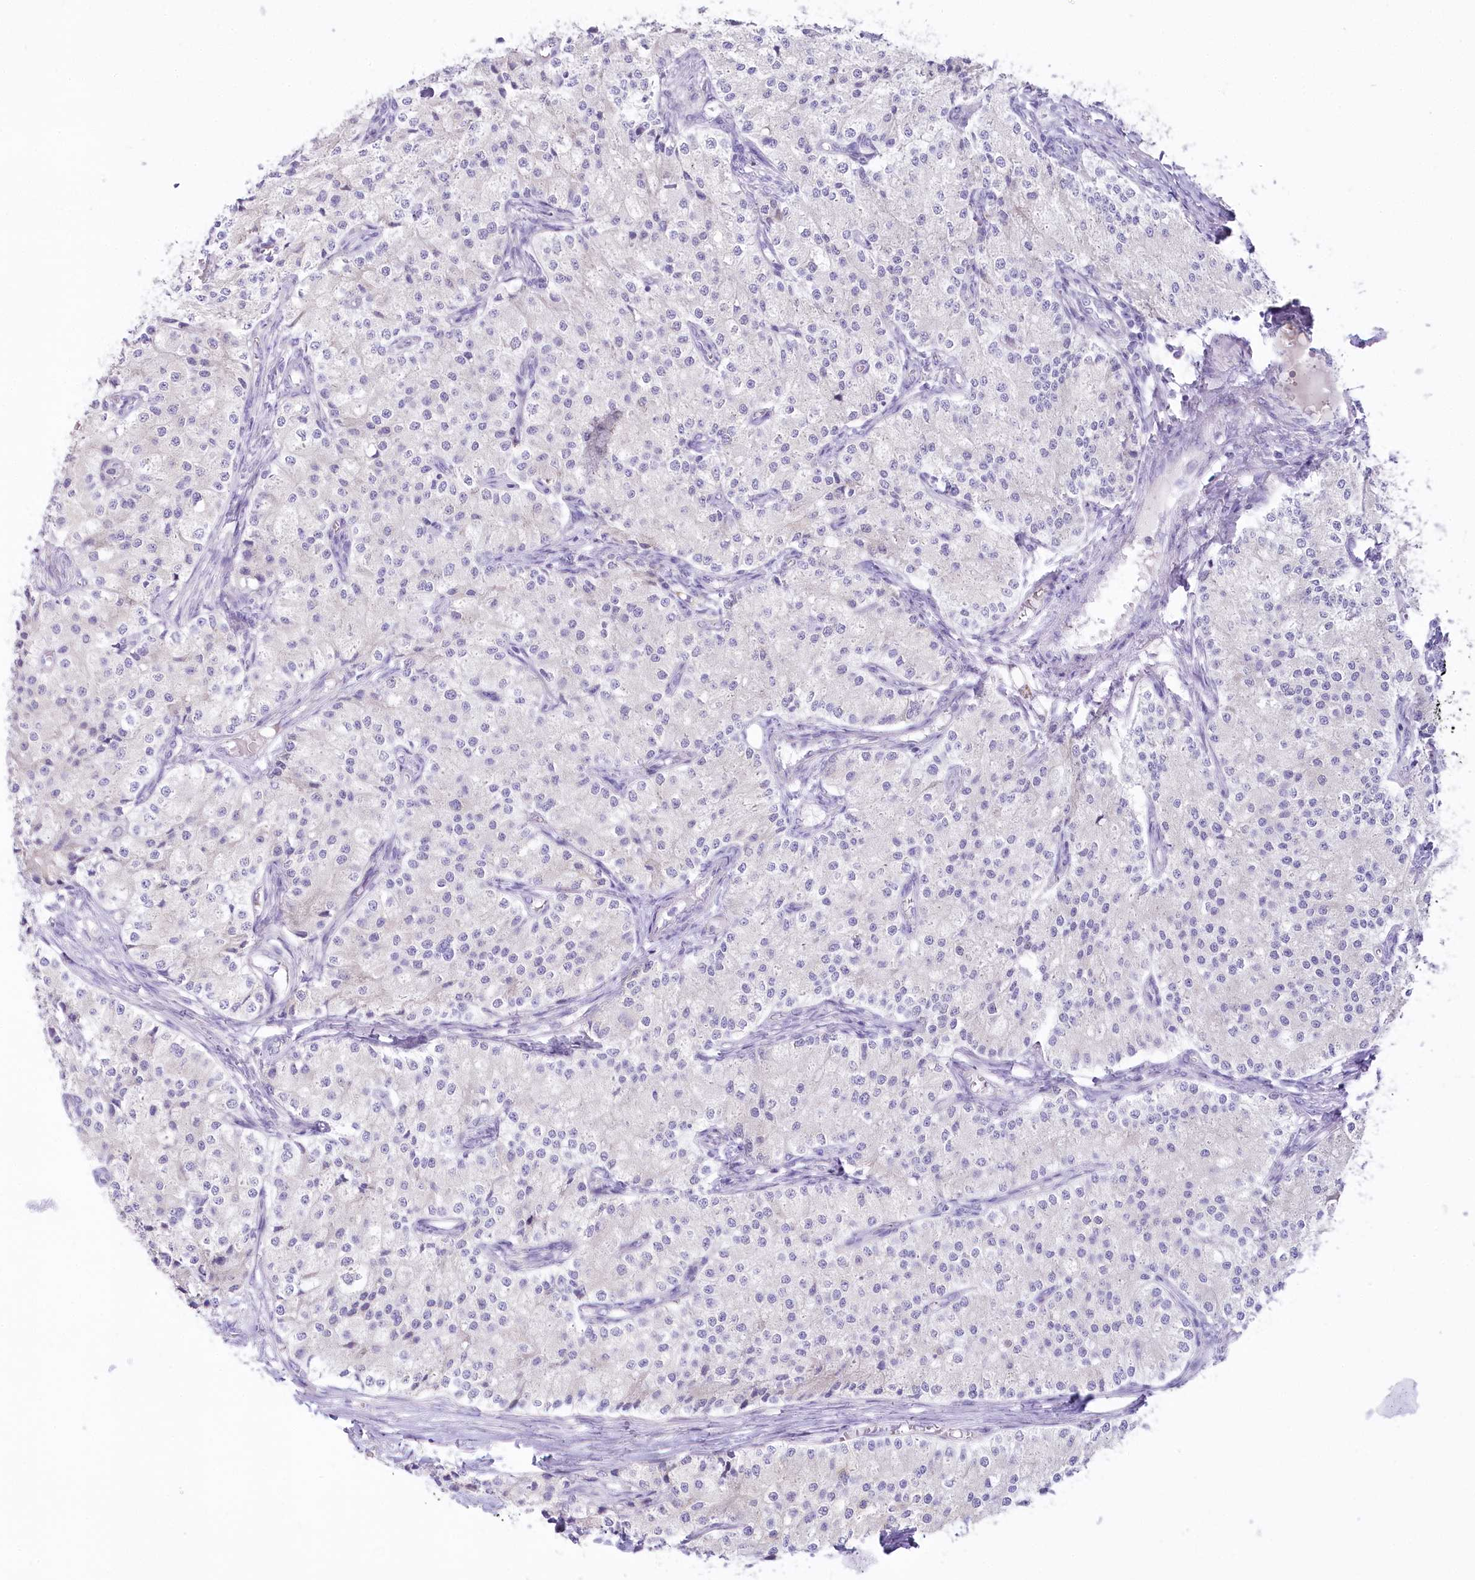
{"staining": {"intensity": "negative", "quantity": "none", "location": "none"}, "tissue": "carcinoid", "cell_type": "Tumor cells", "image_type": "cancer", "snomed": [{"axis": "morphology", "description": "Carcinoid, malignant, NOS"}, {"axis": "topography", "description": "Colon"}], "caption": "Immunohistochemistry (IHC) micrograph of neoplastic tissue: malignant carcinoid stained with DAB (3,3'-diaminobenzidine) reveals no significant protein expression in tumor cells.", "gene": "MYOZ1", "patient": {"sex": "female", "age": 52}}